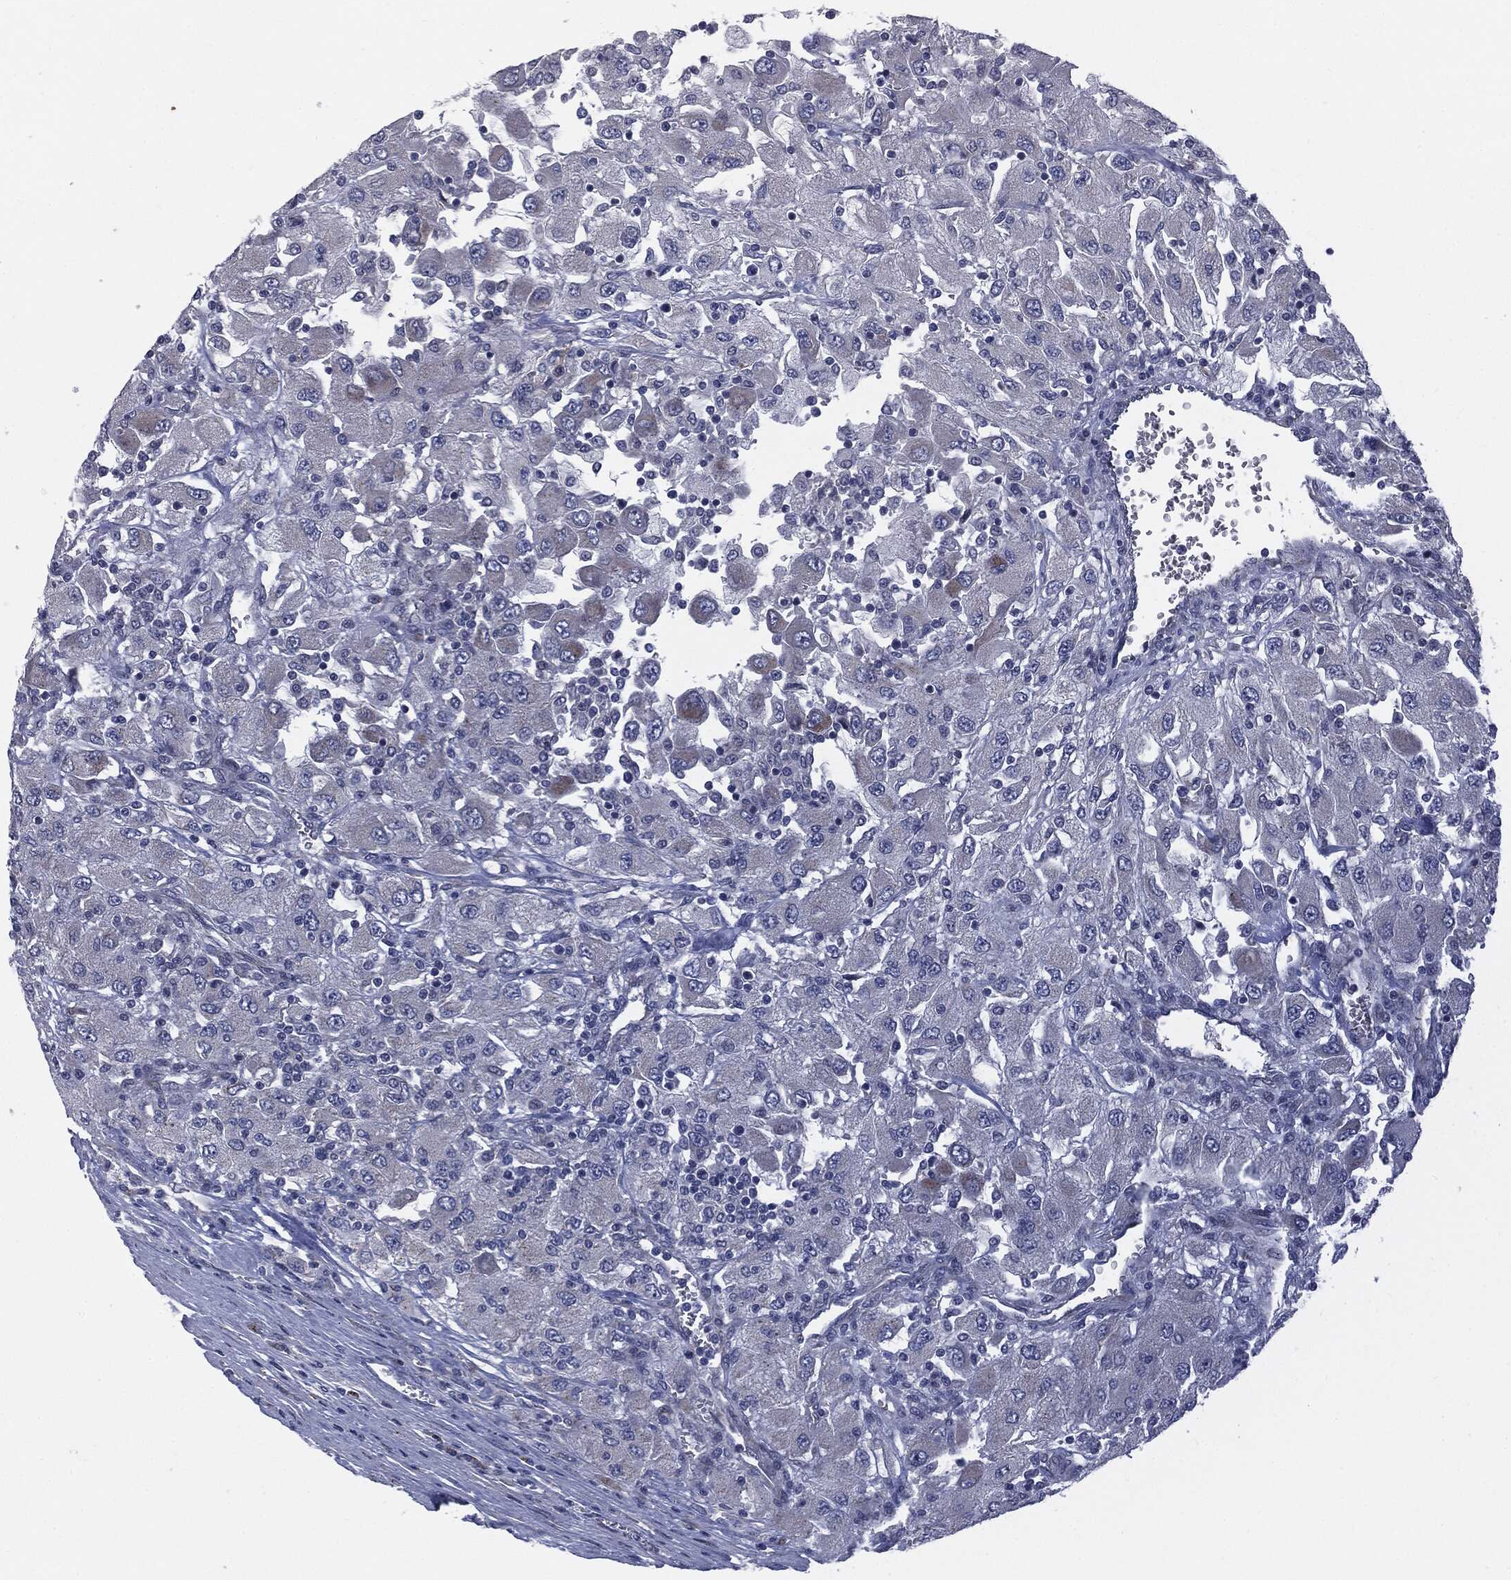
{"staining": {"intensity": "negative", "quantity": "none", "location": "none"}, "tissue": "renal cancer", "cell_type": "Tumor cells", "image_type": "cancer", "snomed": [{"axis": "morphology", "description": "Adenocarcinoma, NOS"}, {"axis": "topography", "description": "Kidney"}], "caption": "Protein analysis of renal adenocarcinoma shows no significant expression in tumor cells.", "gene": "KRT5", "patient": {"sex": "female", "age": 67}}